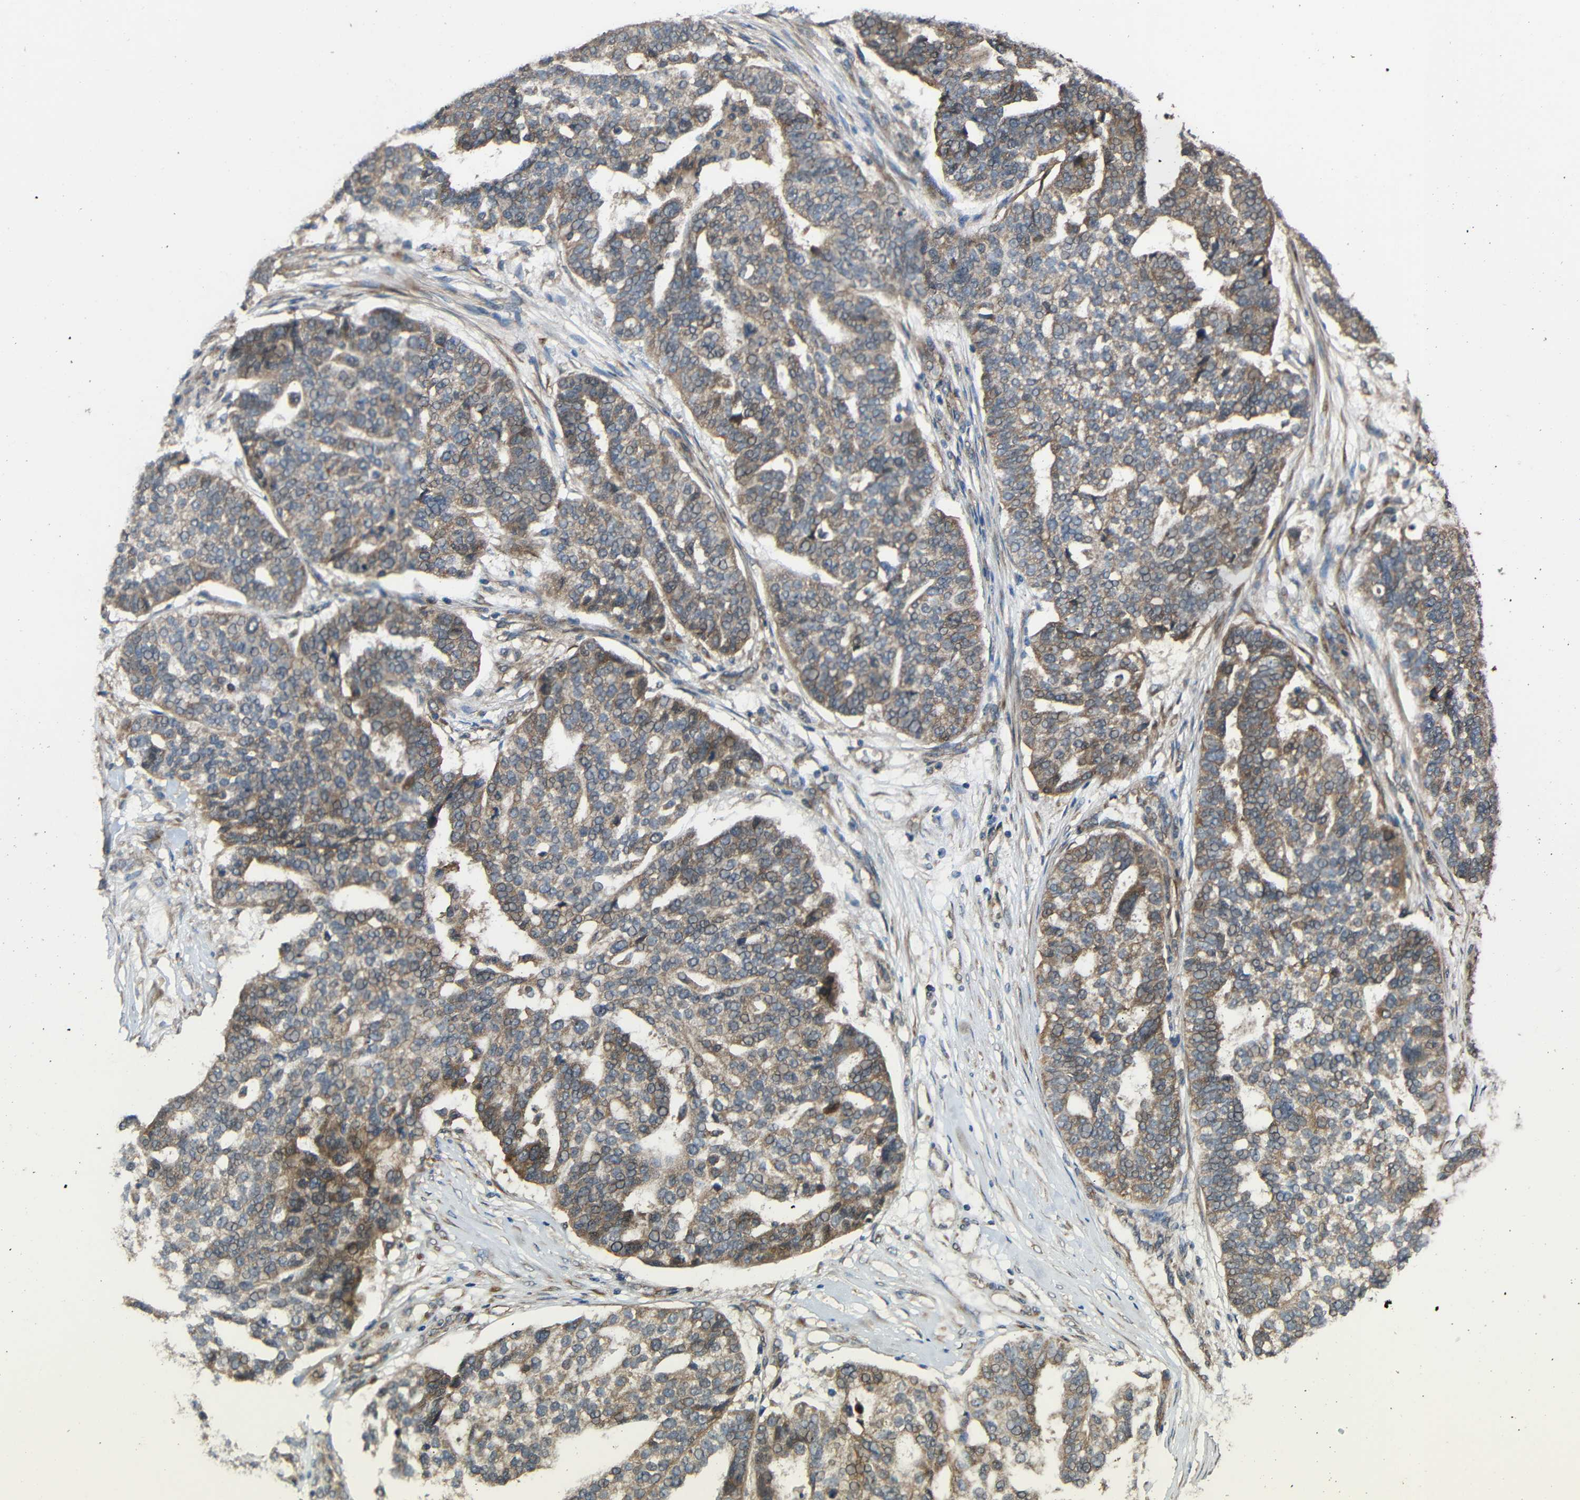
{"staining": {"intensity": "moderate", "quantity": ">75%", "location": "cytoplasmic/membranous"}, "tissue": "ovarian cancer", "cell_type": "Tumor cells", "image_type": "cancer", "snomed": [{"axis": "morphology", "description": "Cystadenocarcinoma, serous, NOS"}, {"axis": "topography", "description": "Ovary"}], "caption": "Immunohistochemical staining of human ovarian serous cystadenocarcinoma exhibits medium levels of moderate cytoplasmic/membranous protein expression in about >75% of tumor cells.", "gene": "CHST9", "patient": {"sex": "female", "age": 59}}